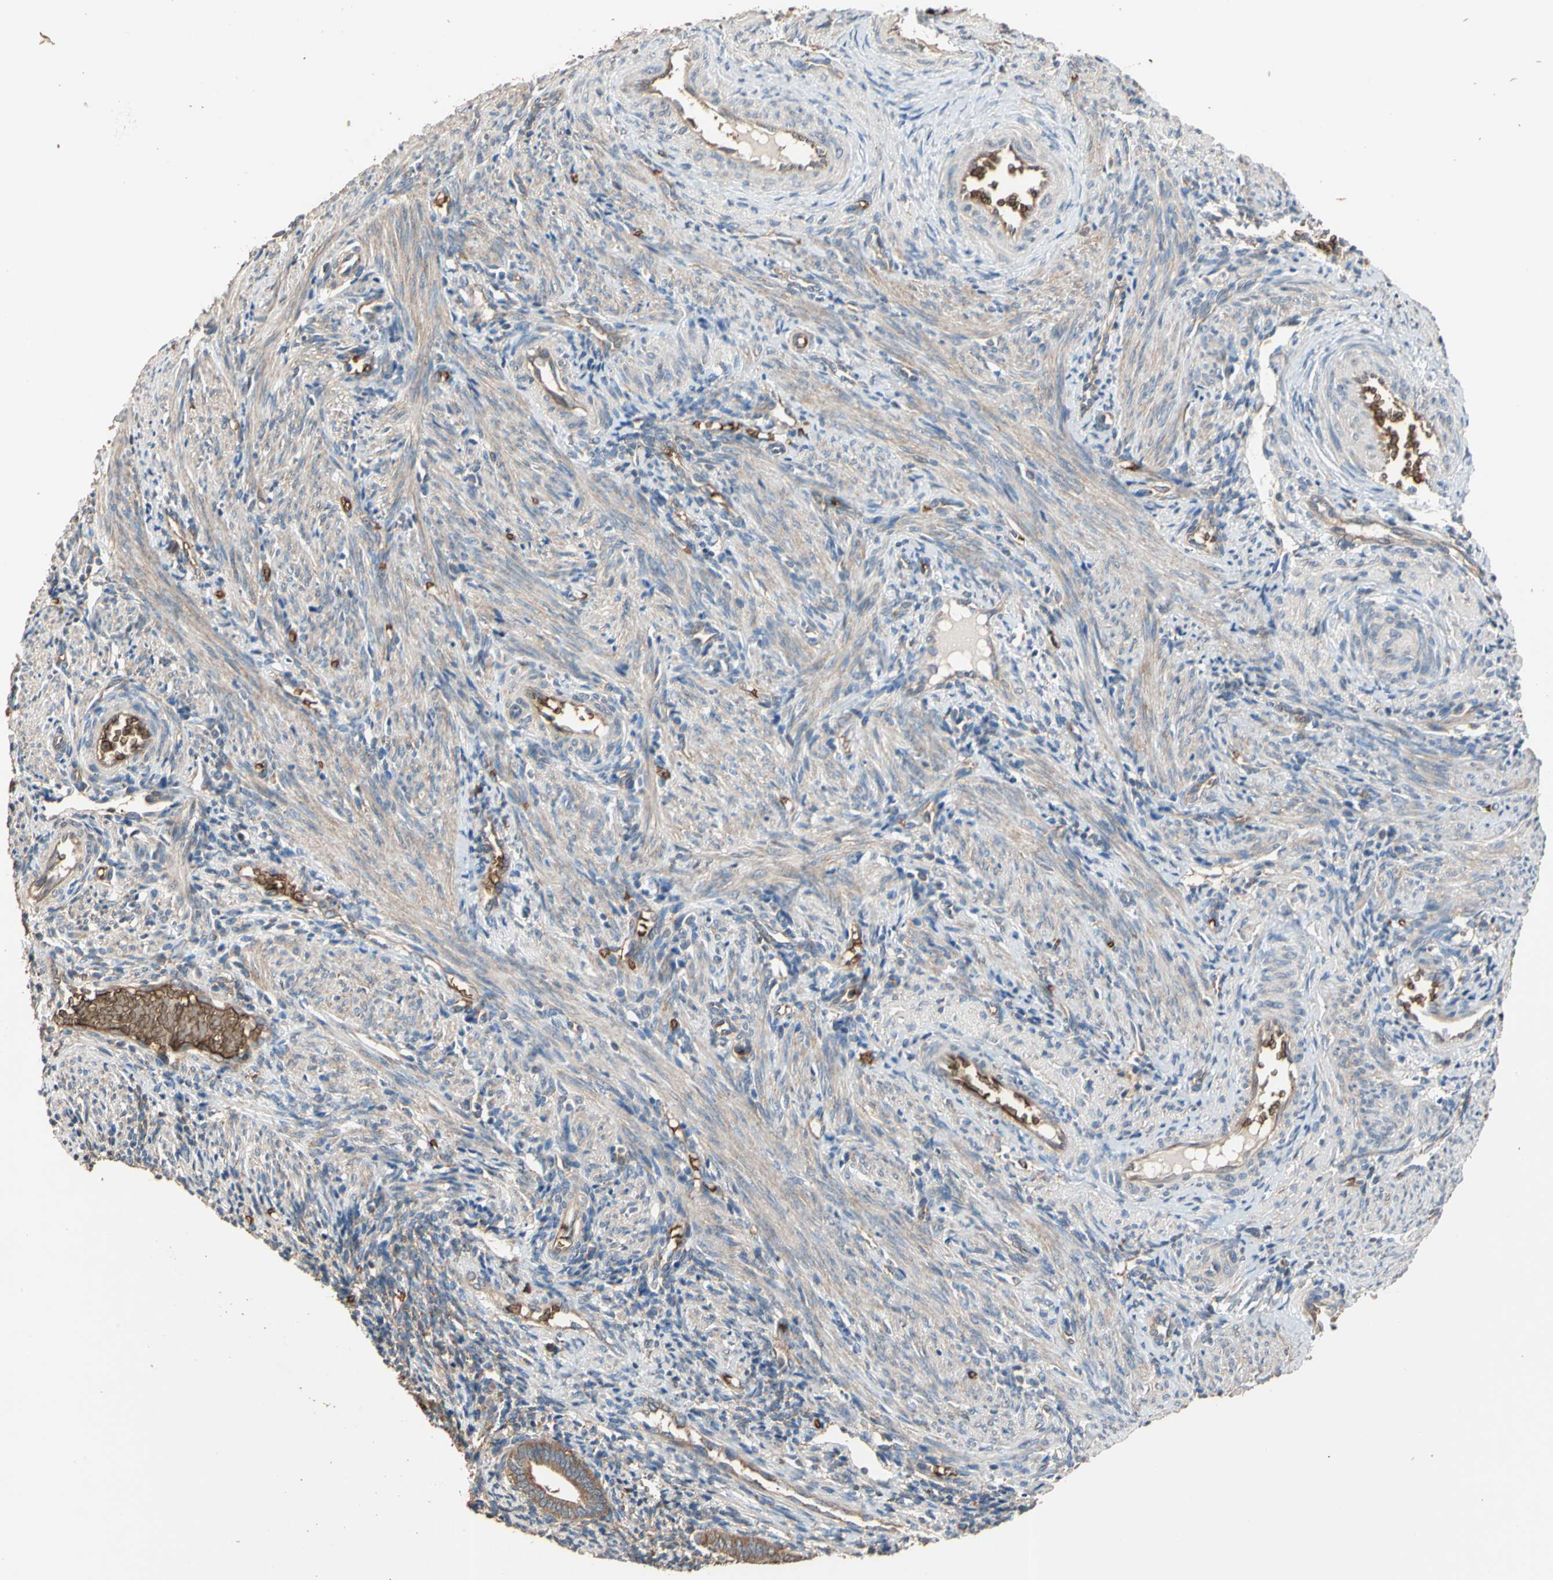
{"staining": {"intensity": "moderate", "quantity": "25%-75%", "location": "cytoplasmic/membranous"}, "tissue": "endometrium", "cell_type": "Cells in endometrial stroma", "image_type": "normal", "snomed": [{"axis": "morphology", "description": "Normal tissue, NOS"}, {"axis": "topography", "description": "Uterus"}, {"axis": "topography", "description": "Endometrium"}], "caption": "Approximately 25%-75% of cells in endometrial stroma in benign endometrium display moderate cytoplasmic/membranous protein expression as visualized by brown immunohistochemical staining.", "gene": "RIOK2", "patient": {"sex": "female", "age": 33}}